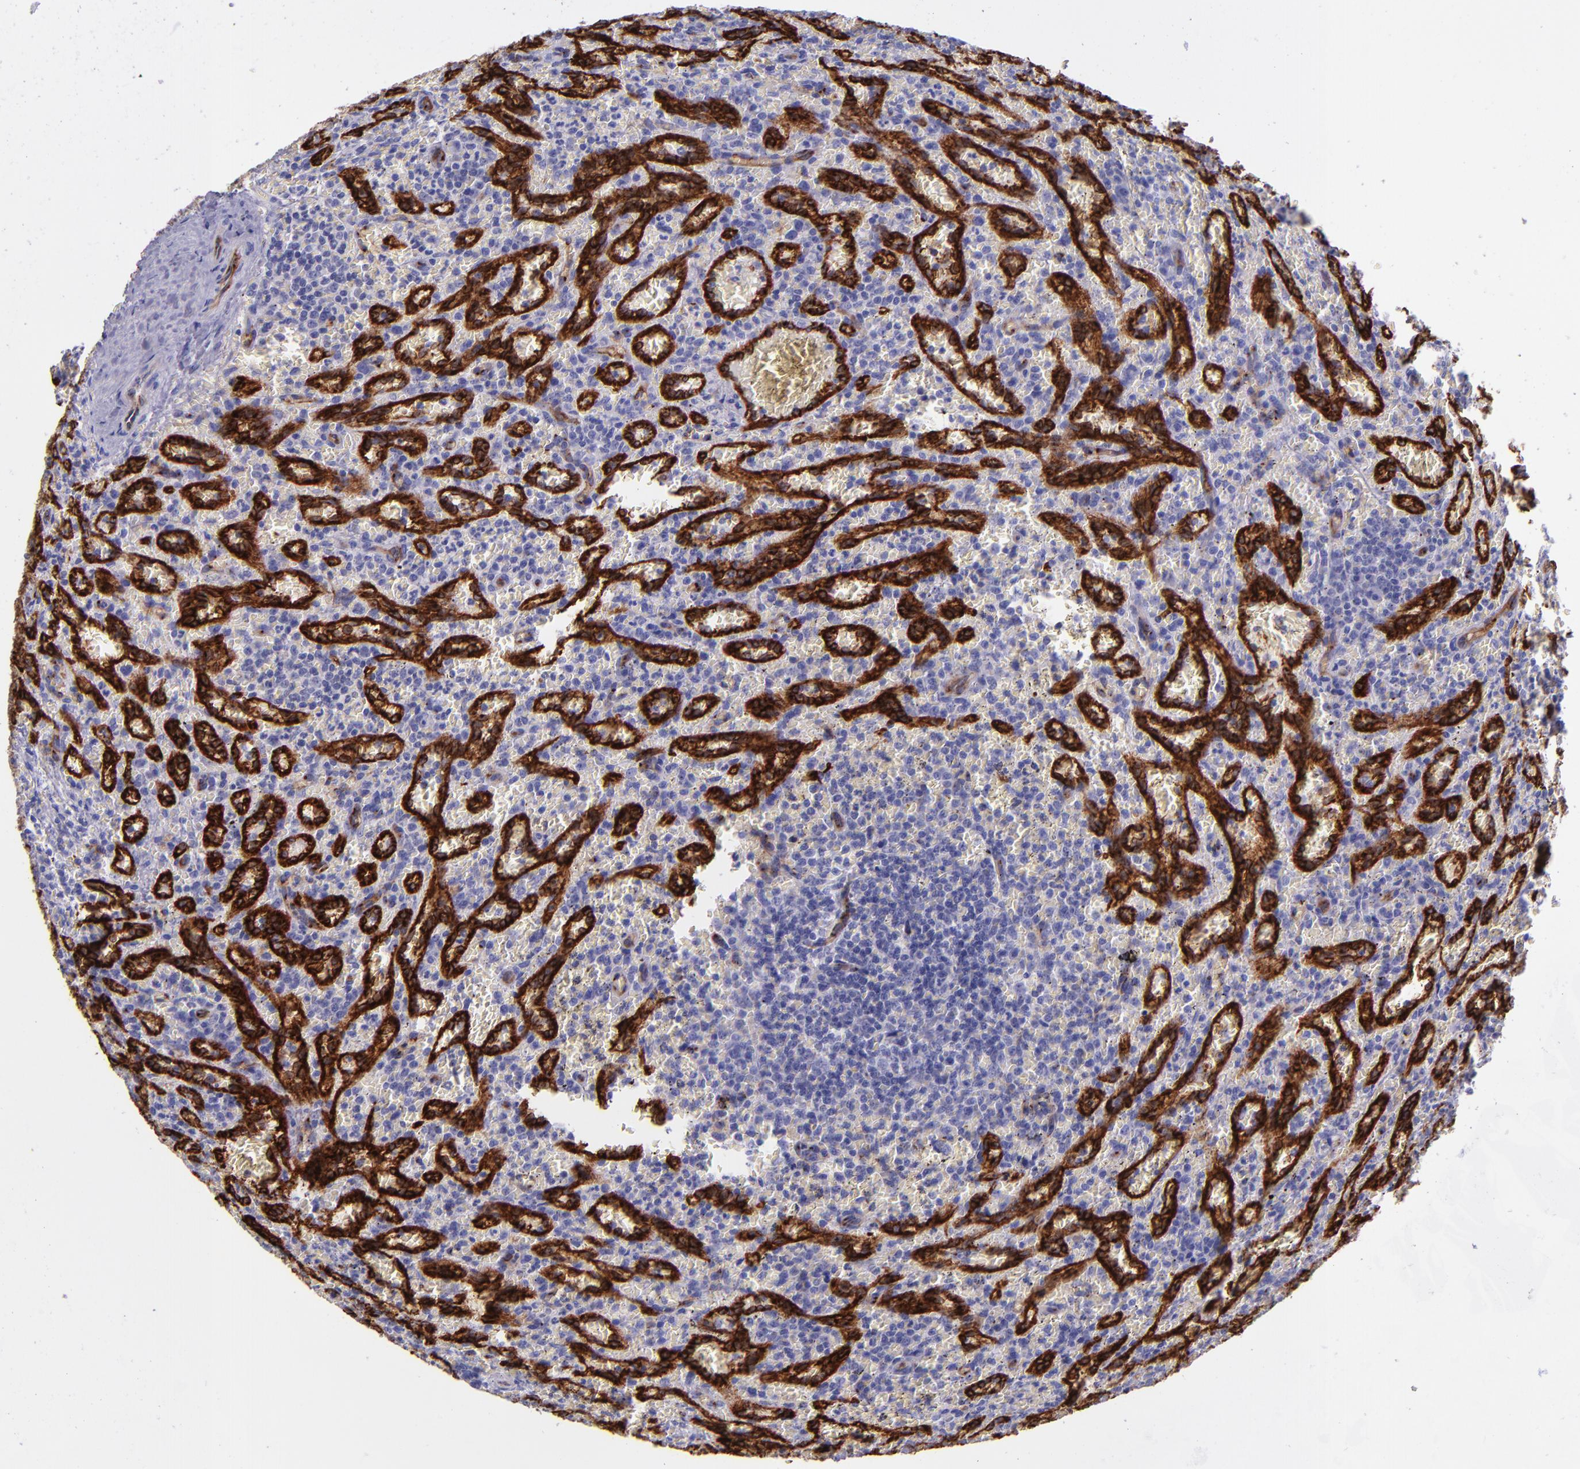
{"staining": {"intensity": "negative", "quantity": "none", "location": "none"}, "tissue": "lymphoma", "cell_type": "Tumor cells", "image_type": "cancer", "snomed": [{"axis": "morphology", "description": "Malignant lymphoma, non-Hodgkin's type, Low grade"}, {"axis": "topography", "description": "Spleen"}], "caption": "Image shows no protein positivity in tumor cells of lymphoma tissue.", "gene": "NOS3", "patient": {"sex": "female", "age": 64}}